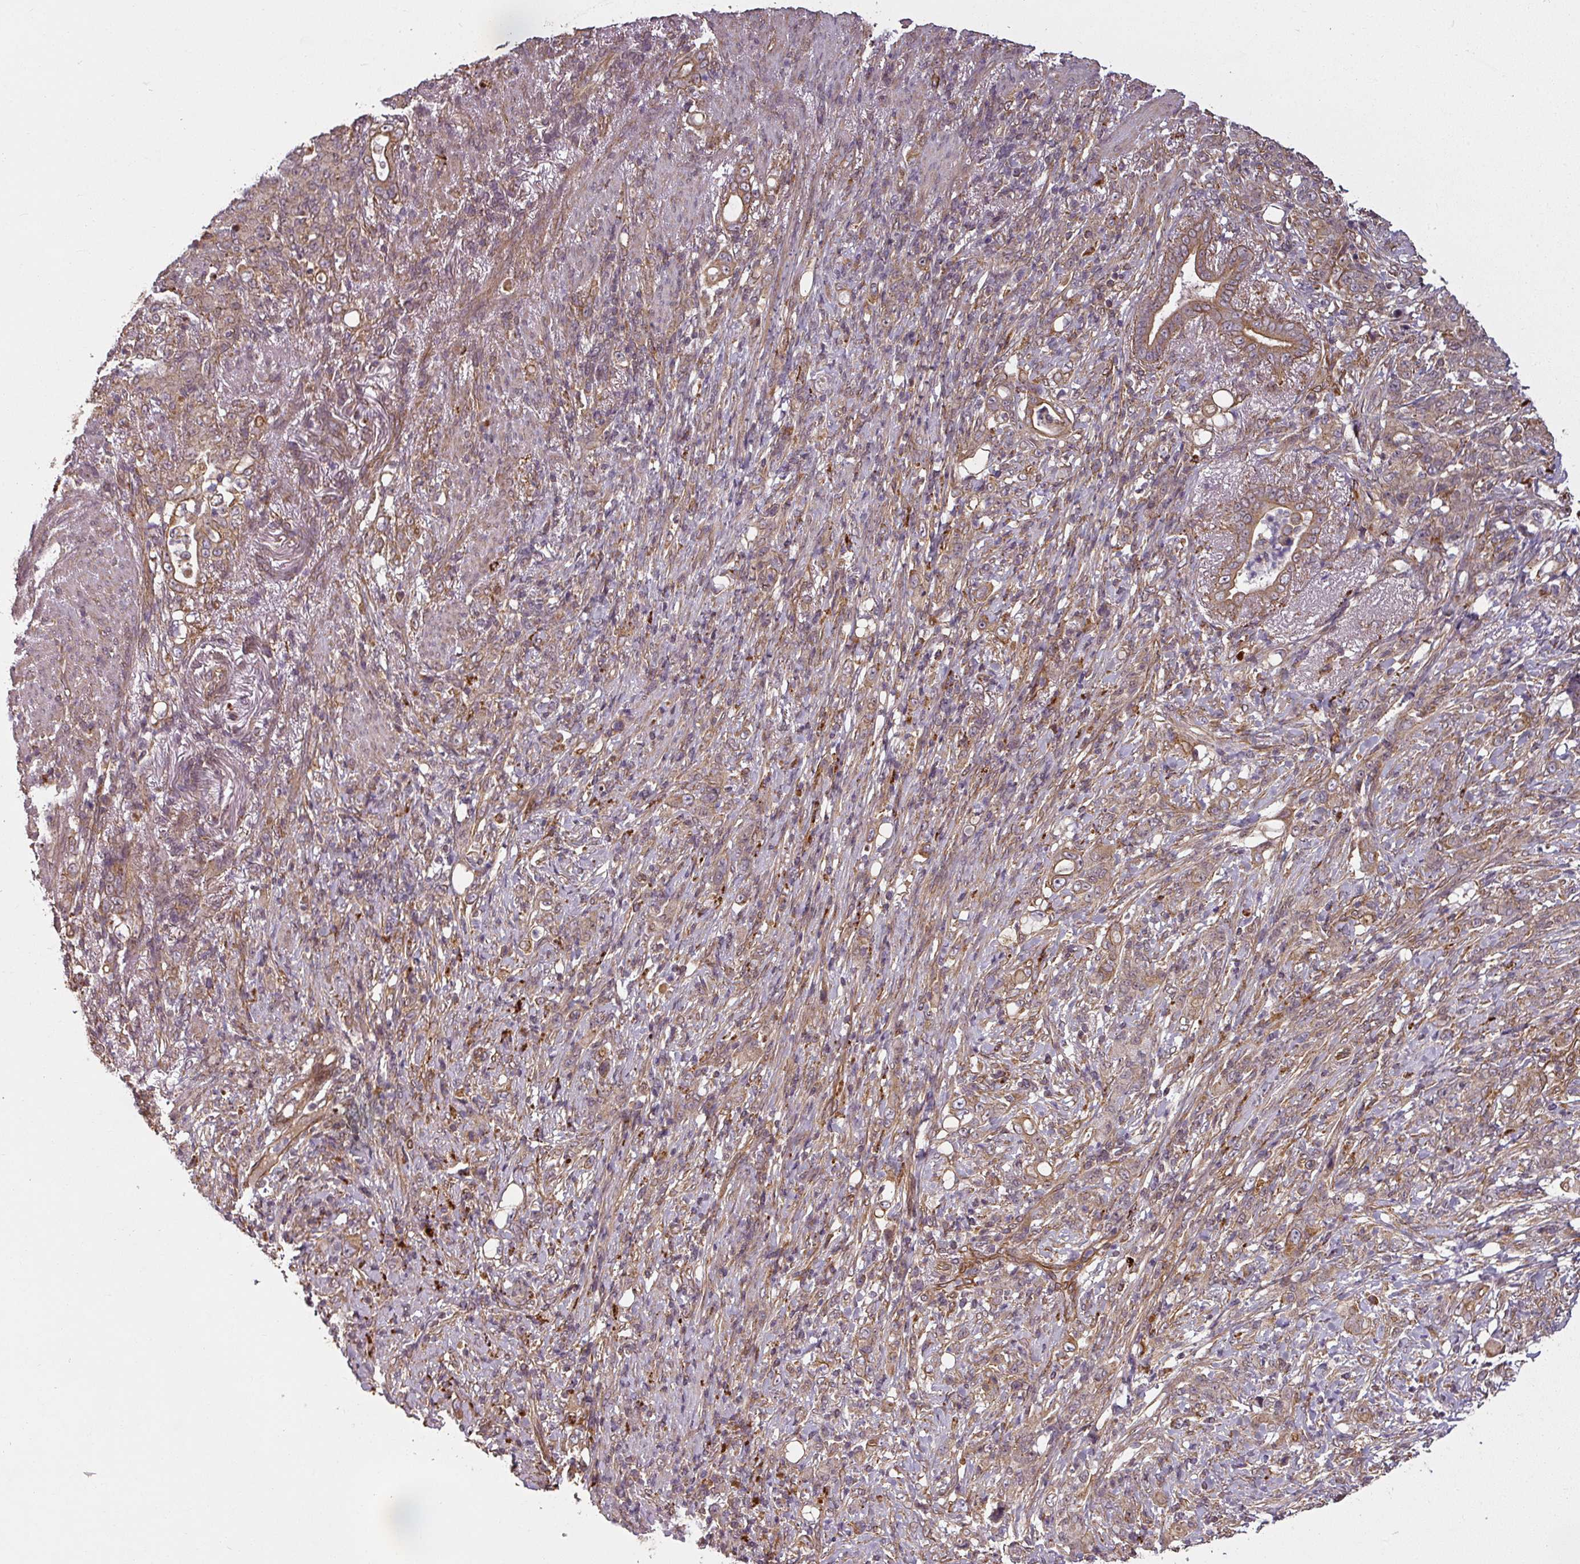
{"staining": {"intensity": "weak", "quantity": "25%-75%", "location": "cytoplasmic/membranous"}, "tissue": "stomach cancer", "cell_type": "Tumor cells", "image_type": "cancer", "snomed": [{"axis": "morphology", "description": "Normal tissue, NOS"}, {"axis": "morphology", "description": "Adenocarcinoma, NOS"}, {"axis": "topography", "description": "Stomach"}], "caption": "Stomach cancer stained for a protein (brown) reveals weak cytoplasmic/membranous positive staining in approximately 25%-75% of tumor cells.", "gene": "DIMT1", "patient": {"sex": "female", "age": 79}}